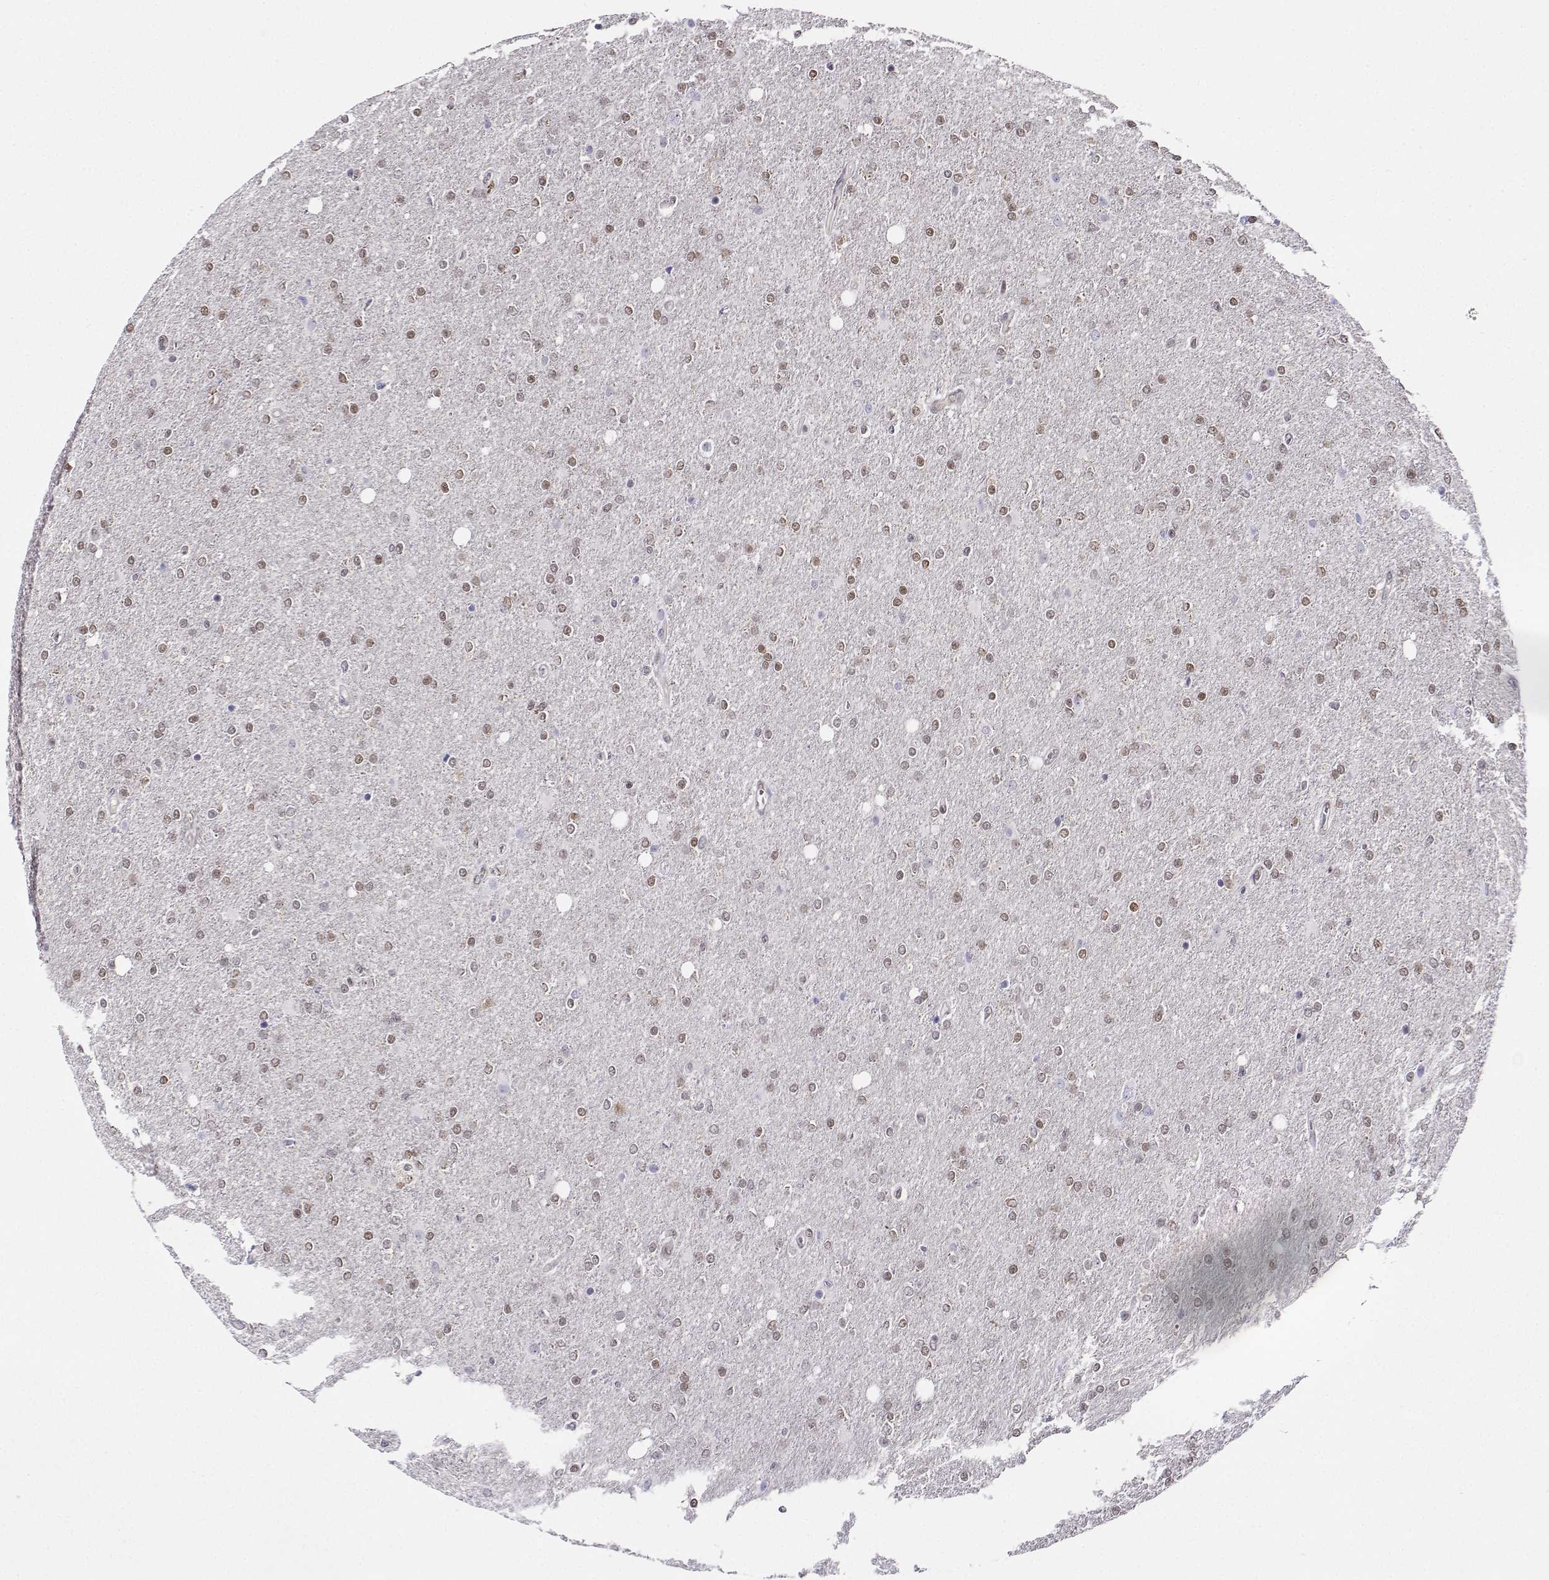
{"staining": {"intensity": "moderate", "quantity": "25%-75%", "location": "nuclear"}, "tissue": "glioma", "cell_type": "Tumor cells", "image_type": "cancer", "snomed": [{"axis": "morphology", "description": "Glioma, malignant, High grade"}, {"axis": "topography", "description": "Cerebral cortex"}], "caption": "This photomicrograph demonstrates immunohistochemistry (IHC) staining of malignant glioma (high-grade), with medium moderate nuclear staining in approximately 25%-75% of tumor cells.", "gene": "ERF", "patient": {"sex": "male", "age": 70}}